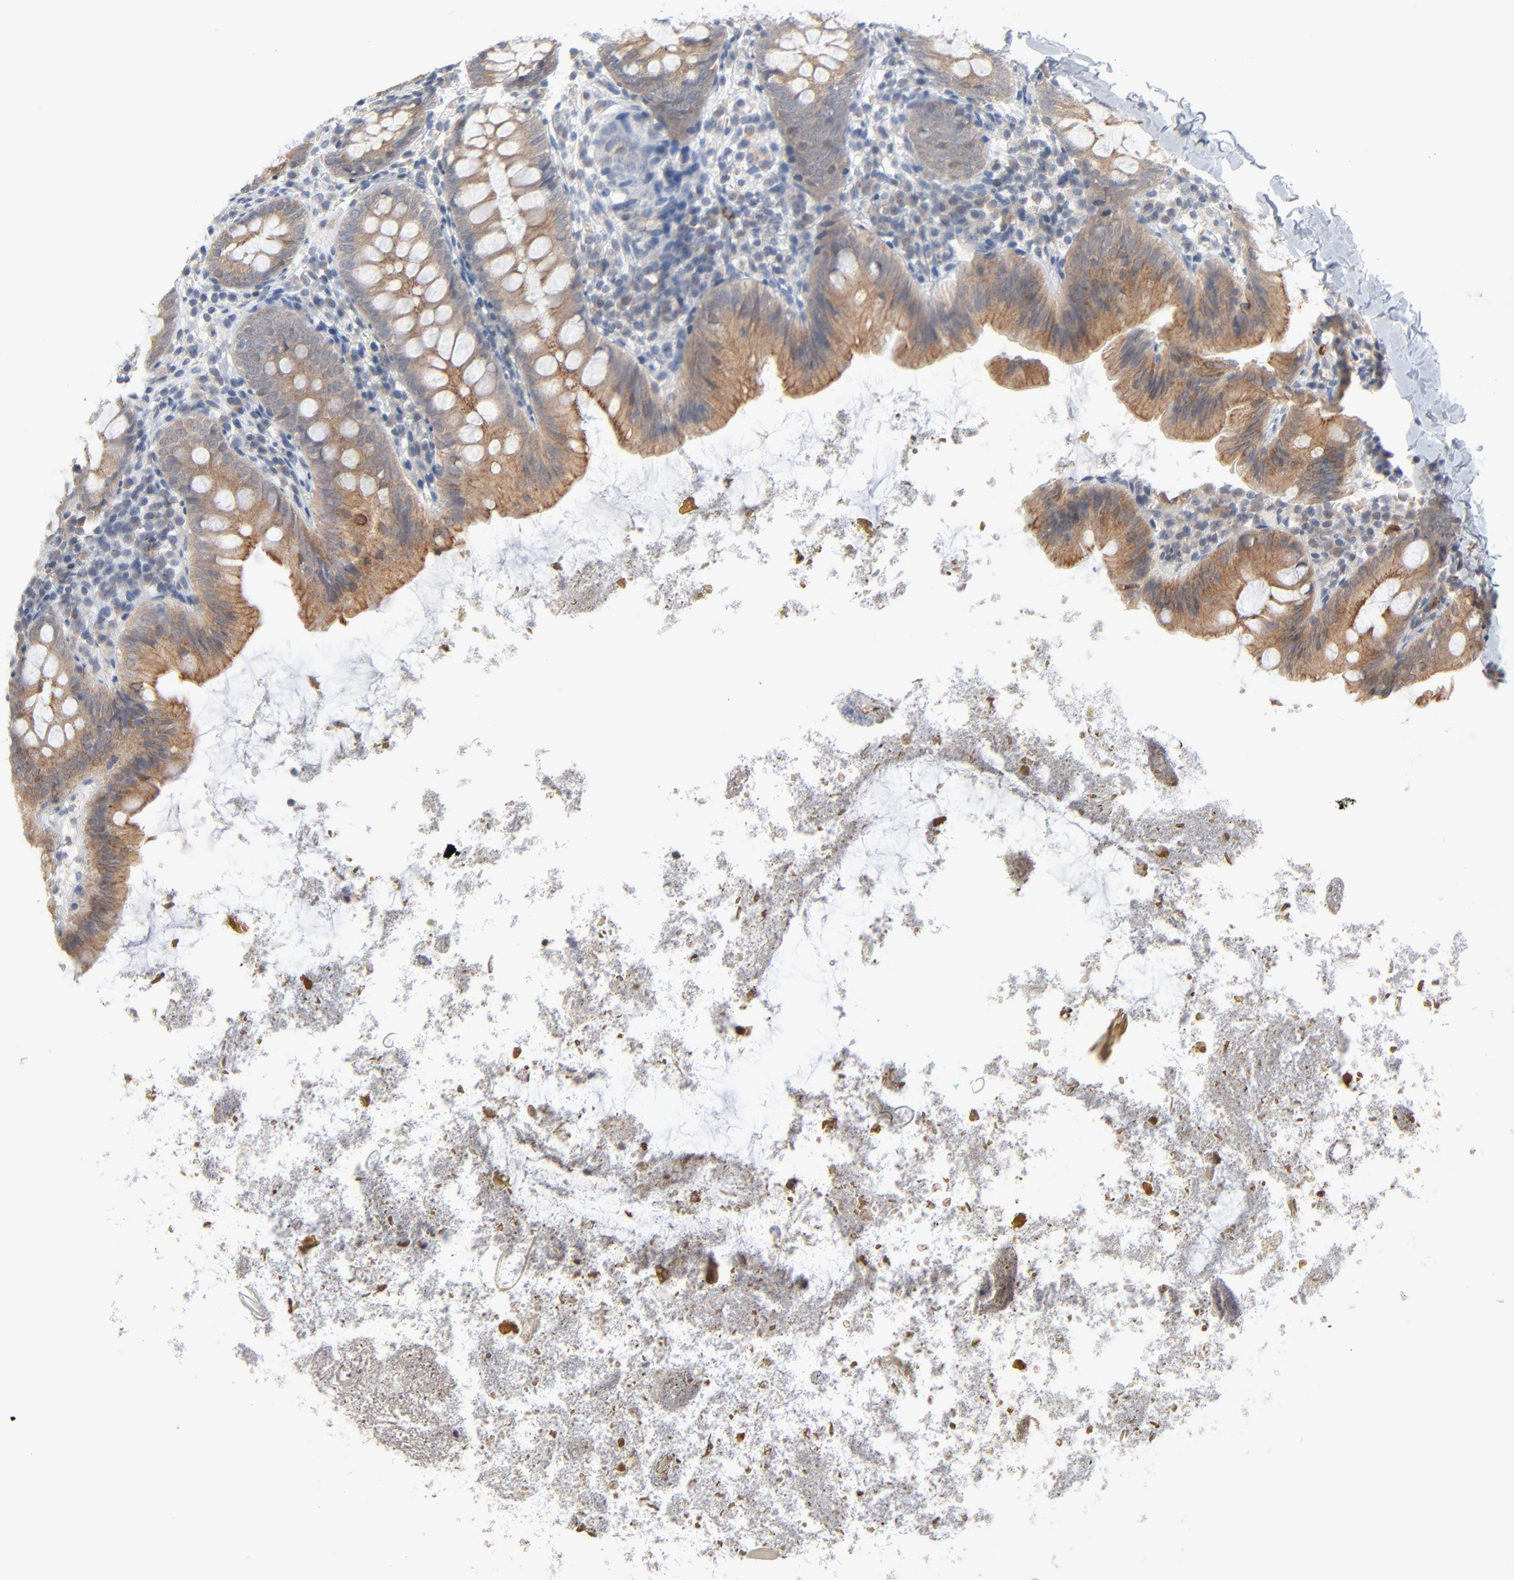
{"staining": {"intensity": "moderate", "quantity": ">75%", "location": "cytoplasmic/membranous"}, "tissue": "appendix", "cell_type": "Glandular cells", "image_type": "normal", "snomed": [{"axis": "morphology", "description": "Normal tissue, NOS"}, {"axis": "topography", "description": "Appendix"}], "caption": "This histopathology image shows benign appendix stained with immunohistochemistry (IHC) to label a protein in brown. The cytoplasmic/membranous of glandular cells show moderate positivity for the protein. Nuclei are counter-stained blue.", "gene": "ITPR3", "patient": {"sex": "female", "age": 9}}